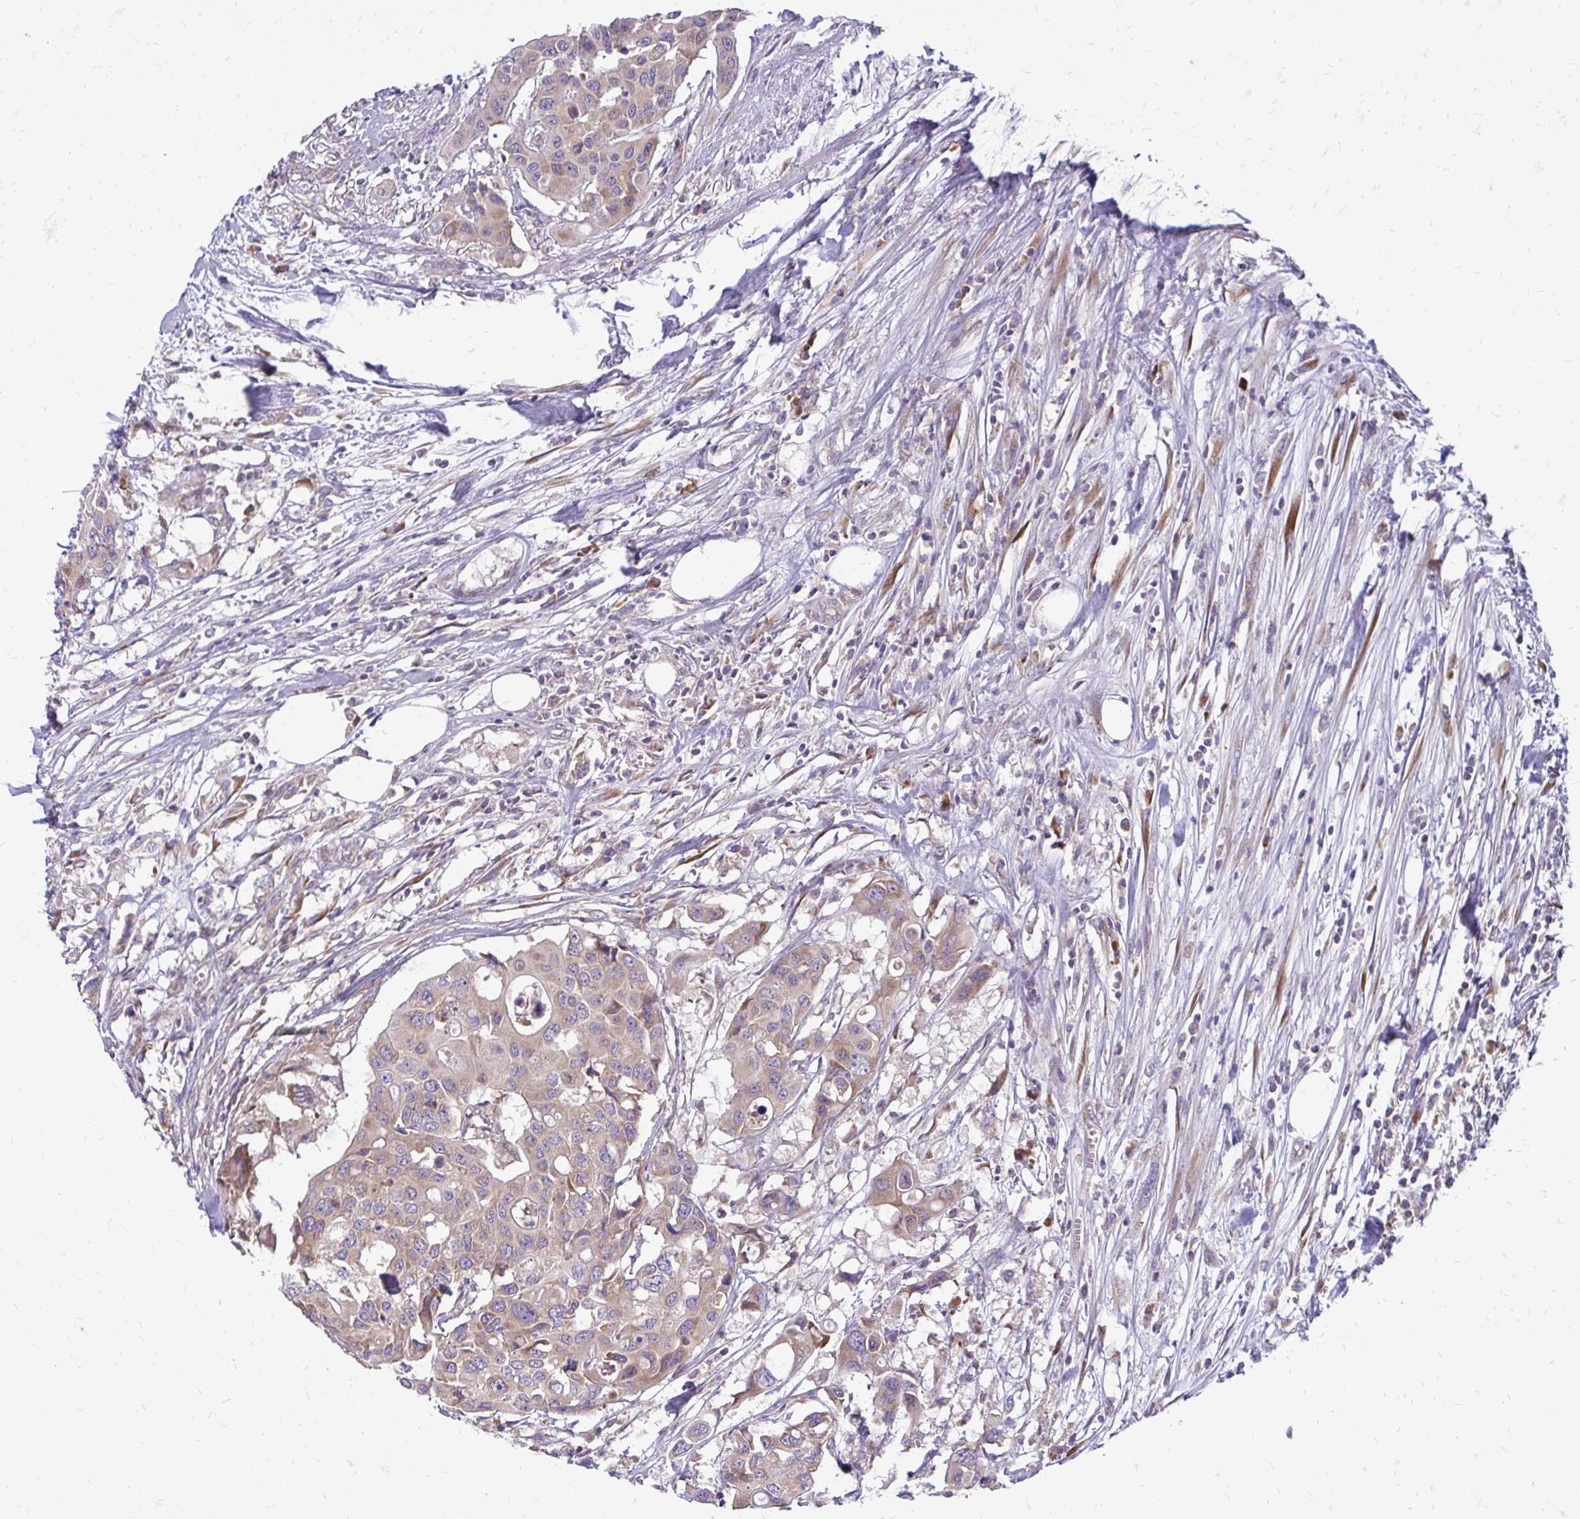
{"staining": {"intensity": "weak", "quantity": ">75%", "location": "cytoplasmic/membranous"}, "tissue": "colorectal cancer", "cell_type": "Tumor cells", "image_type": "cancer", "snomed": [{"axis": "morphology", "description": "Adenocarcinoma, NOS"}, {"axis": "topography", "description": "Colon"}], "caption": "Immunohistochemical staining of human colorectal cancer (adenocarcinoma) shows low levels of weak cytoplasmic/membranous protein staining in approximately >75% of tumor cells.", "gene": "RPLP2", "patient": {"sex": "male", "age": 77}}